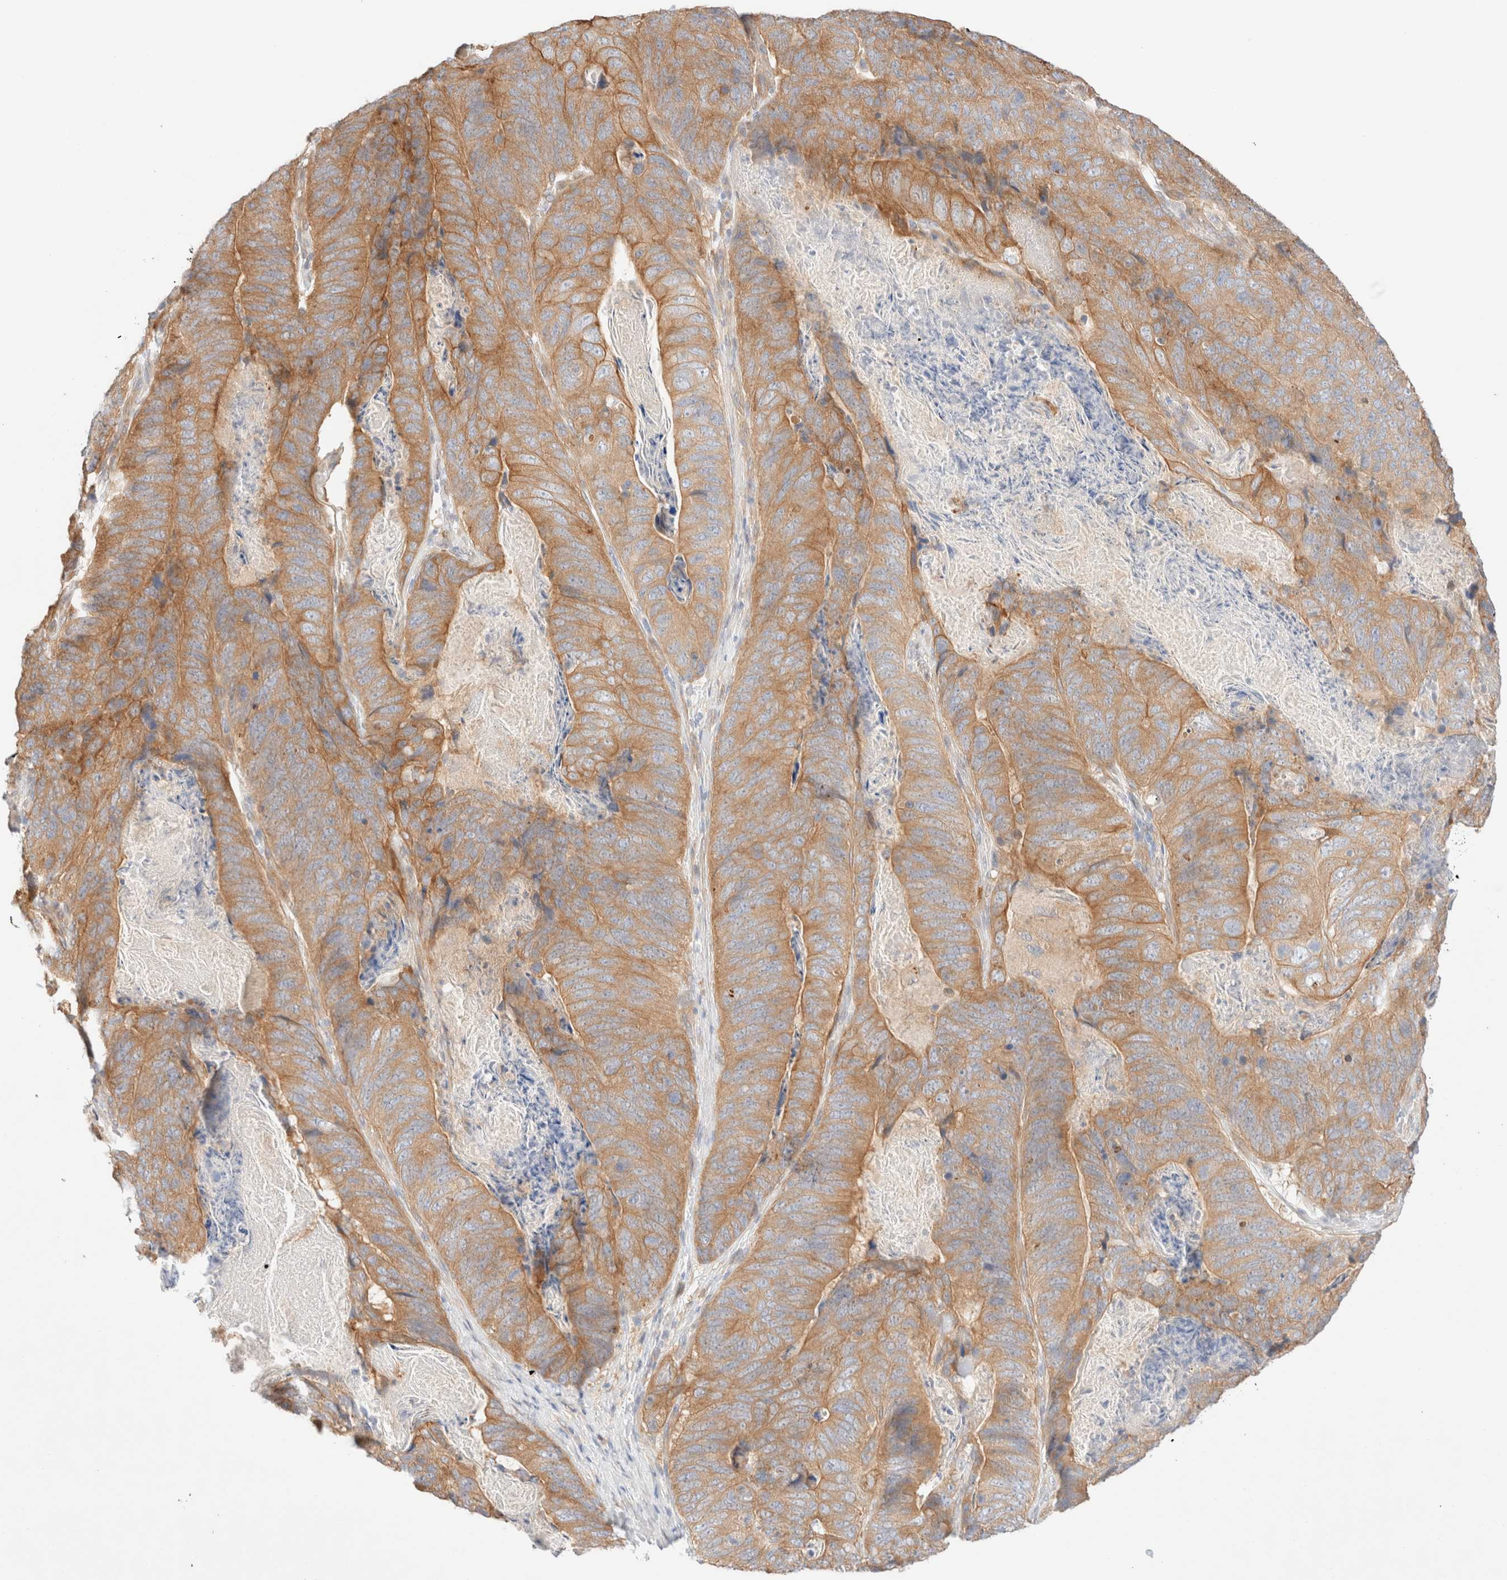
{"staining": {"intensity": "moderate", "quantity": ">75%", "location": "cytoplasmic/membranous"}, "tissue": "stomach cancer", "cell_type": "Tumor cells", "image_type": "cancer", "snomed": [{"axis": "morphology", "description": "Normal tissue, NOS"}, {"axis": "morphology", "description": "Adenocarcinoma, NOS"}, {"axis": "topography", "description": "Stomach"}], "caption": "Human stomach cancer (adenocarcinoma) stained with a brown dye exhibits moderate cytoplasmic/membranous positive positivity in approximately >75% of tumor cells.", "gene": "NIBAN2", "patient": {"sex": "female", "age": 89}}